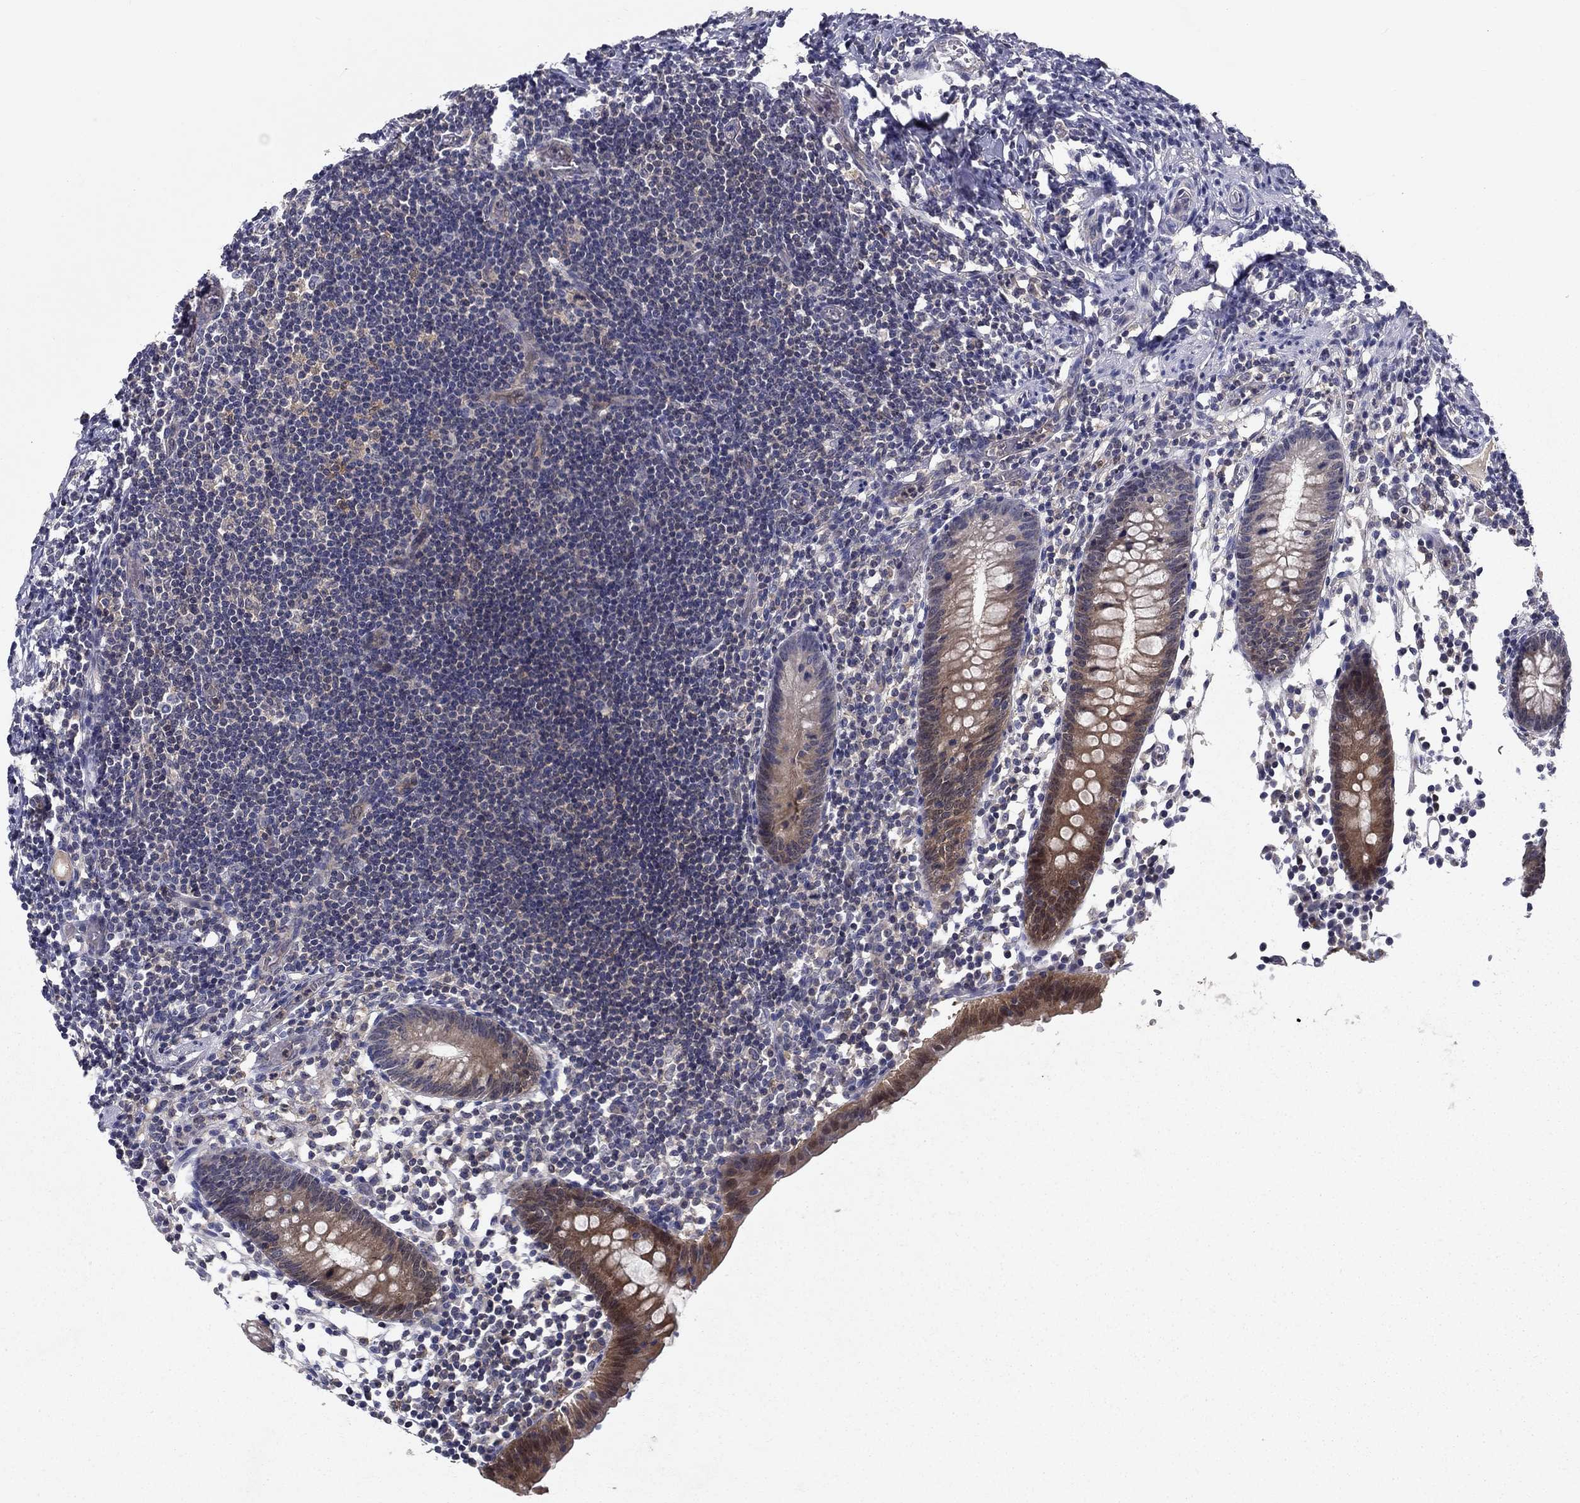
{"staining": {"intensity": "moderate", "quantity": ">75%", "location": "cytoplasmic/membranous"}, "tissue": "appendix", "cell_type": "Glandular cells", "image_type": "normal", "snomed": [{"axis": "morphology", "description": "Normal tissue, NOS"}, {"axis": "topography", "description": "Appendix"}], "caption": "This is a photomicrograph of immunohistochemistry (IHC) staining of unremarkable appendix, which shows moderate positivity in the cytoplasmic/membranous of glandular cells.", "gene": "GLTP", "patient": {"sex": "female", "age": 40}}